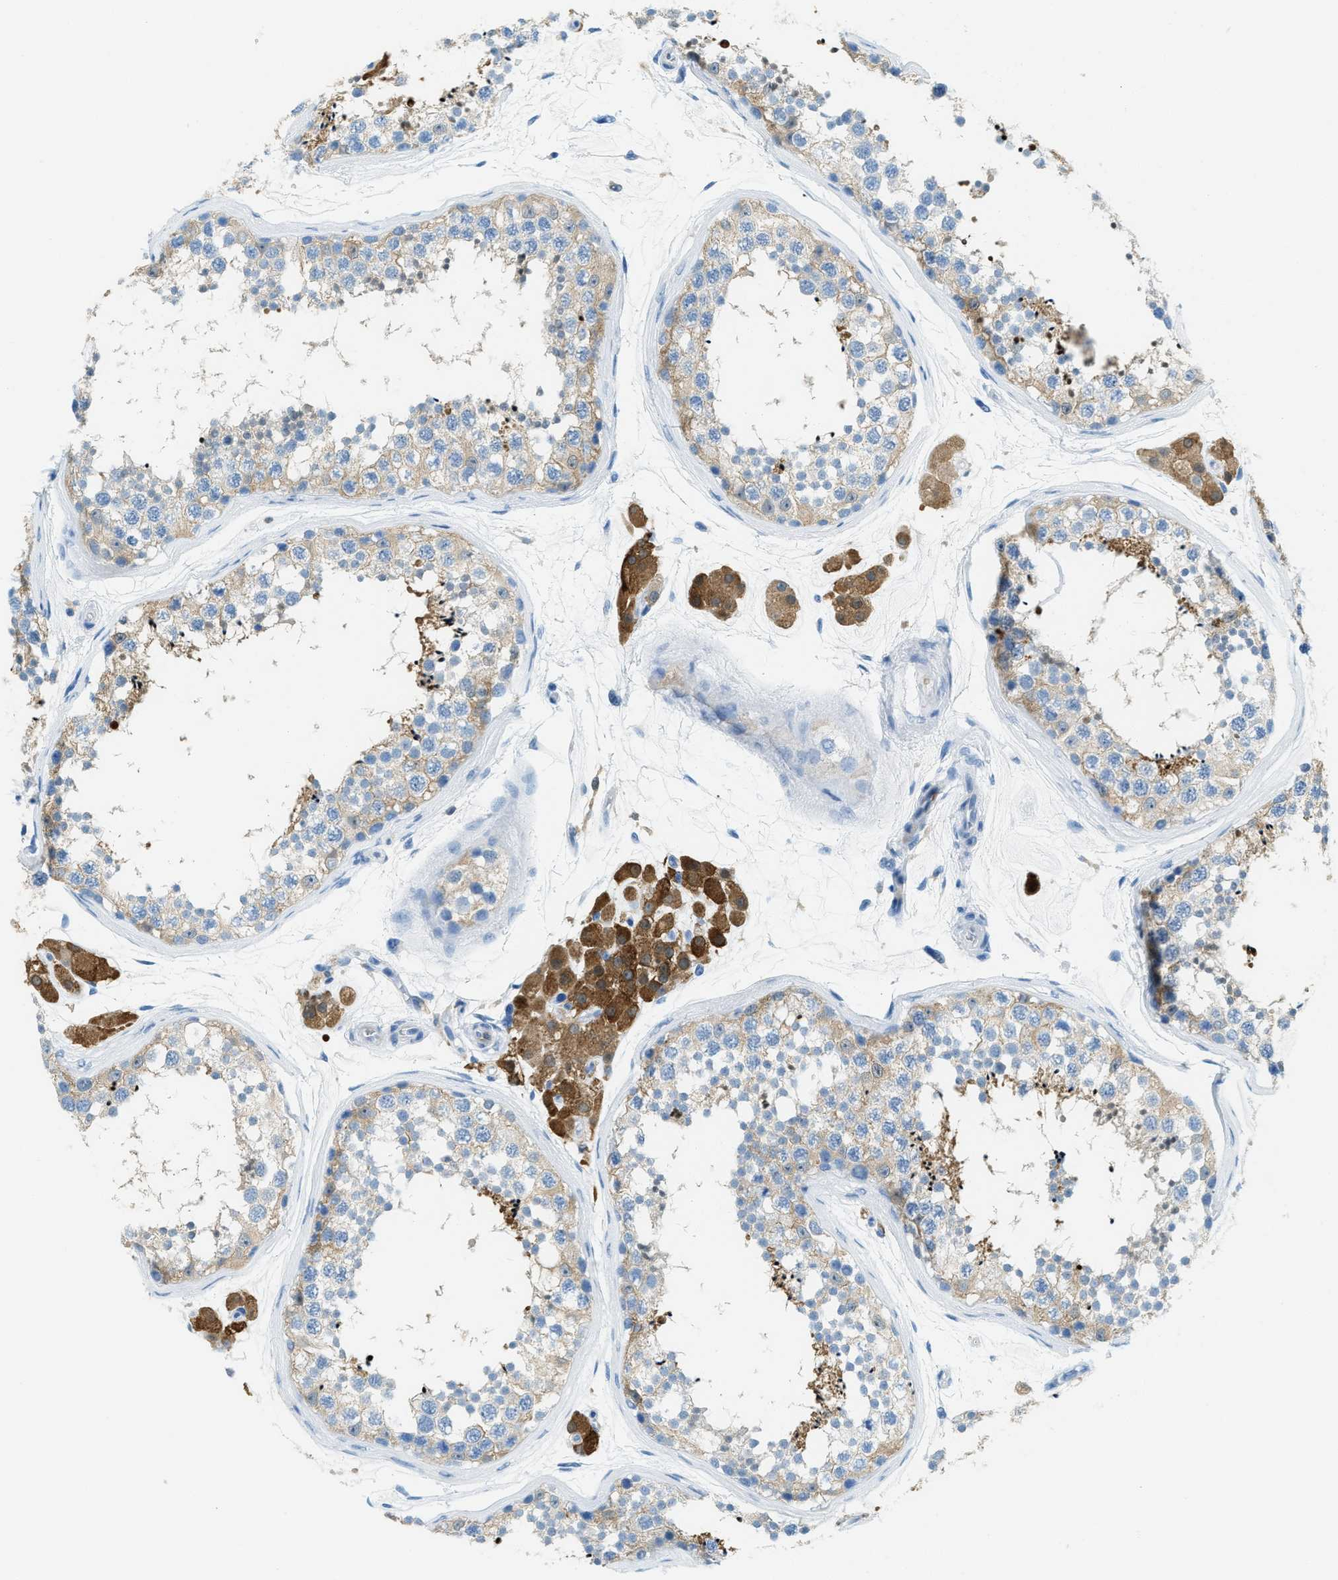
{"staining": {"intensity": "weak", "quantity": "25%-75%", "location": "cytoplasmic/membranous"}, "tissue": "testis", "cell_type": "Cells in seminiferous ducts", "image_type": "normal", "snomed": [{"axis": "morphology", "description": "Normal tissue, NOS"}, {"axis": "topography", "description": "Testis"}], "caption": "IHC of benign testis shows low levels of weak cytoplasmic/membranous expression in approximately 25%-75% of cells in seminiferous ducts.", "gene": "MATCAP2", "patient": {"sex": "male", "age": 56}}